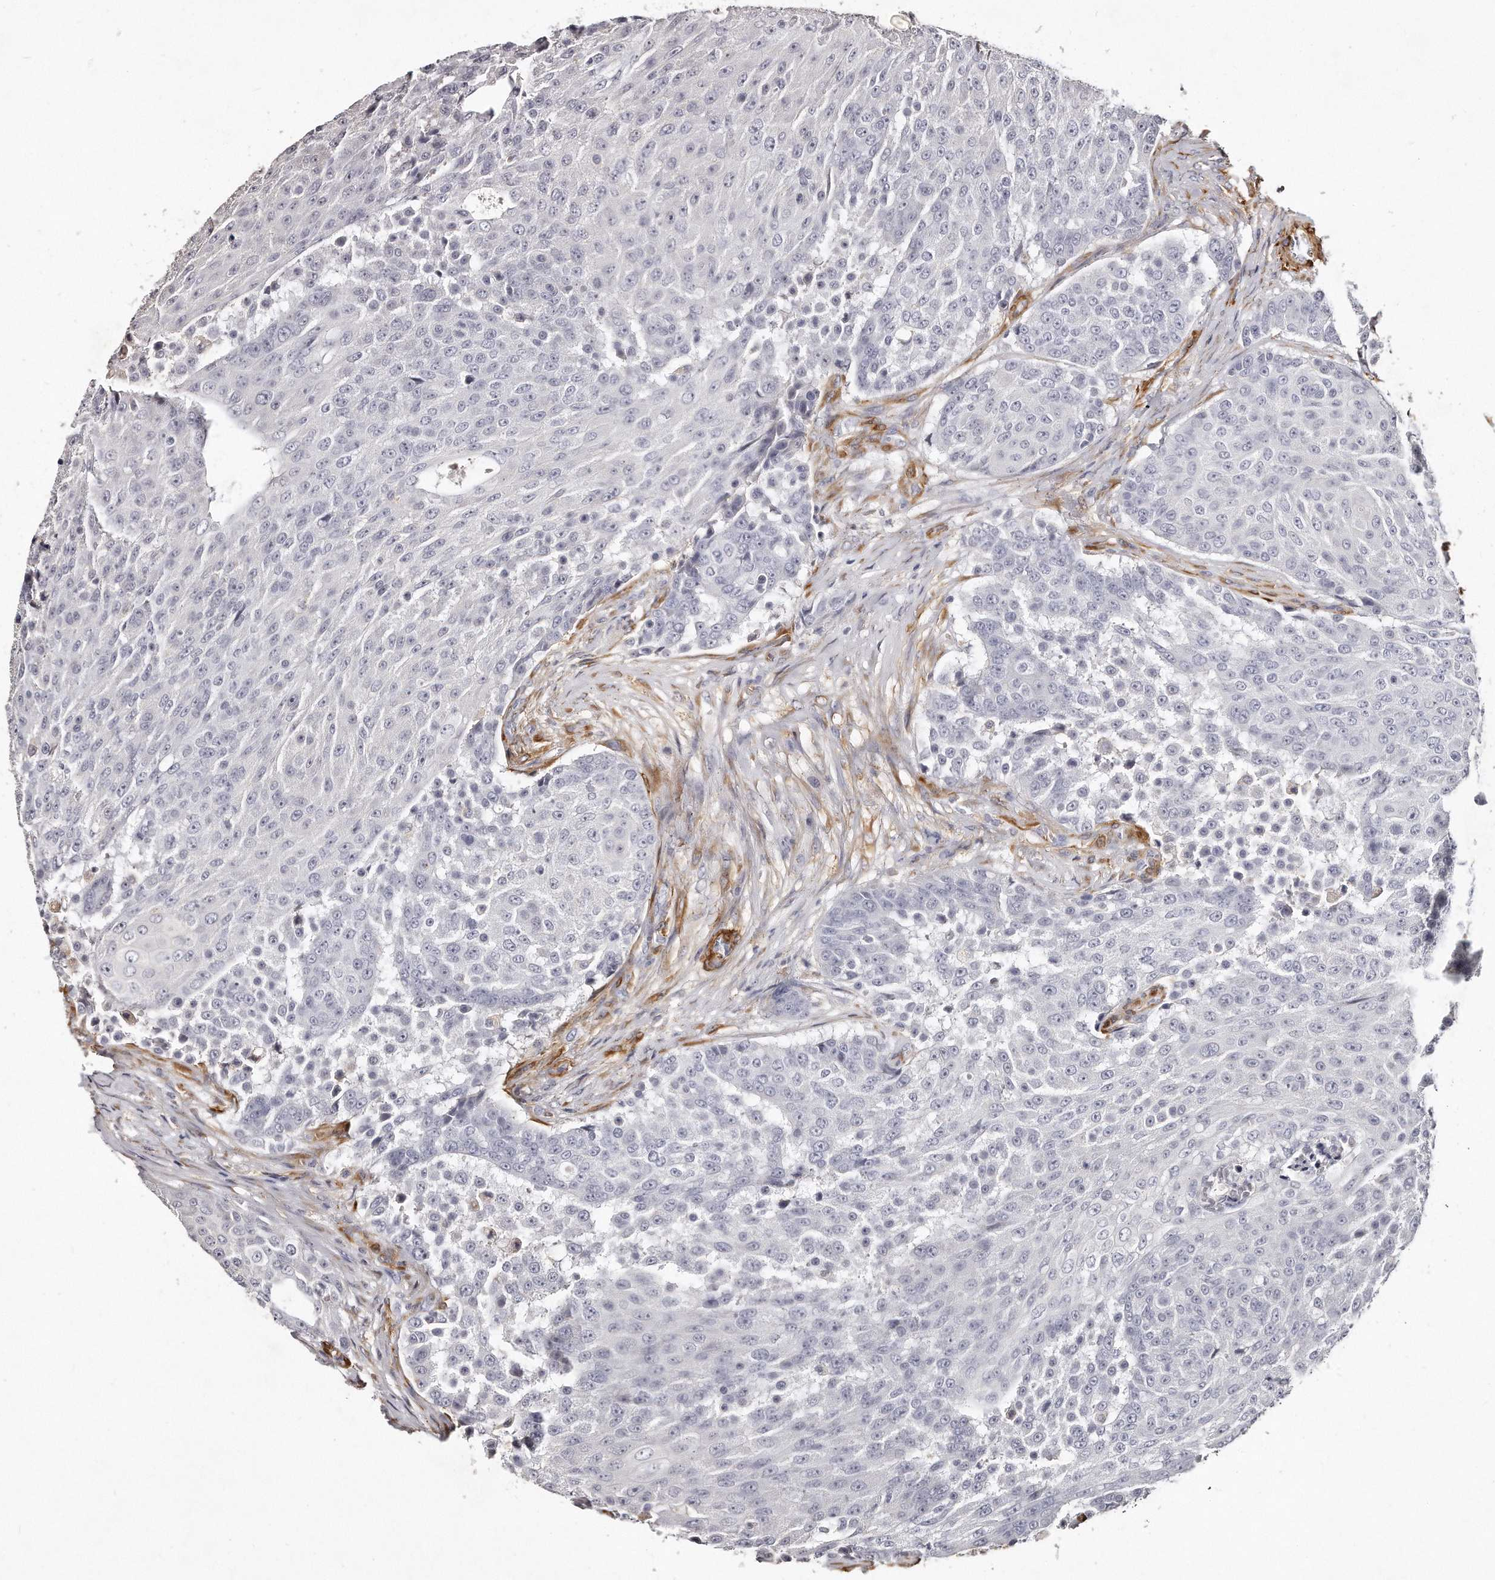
{"staining": {"intensity": "negative", "quantity": "none", "location": "none"}, "tissue": "urothelial cancer", "cell_type": "Tumor cells", "image_type": "cancer", "snomed": [{"axis": "morphology", "description": "Urothelial carcinoma, High grade"}, {"axis": "topography", "description": "Urinary bladder"}], "caption": "Immunohistochemistry (IHC) of human high-grade urothelial carcinoma demonstrates no positivity in tumor cells.", "gene": "LMOD1", "patient": {"sex": "female", "age": 63}}